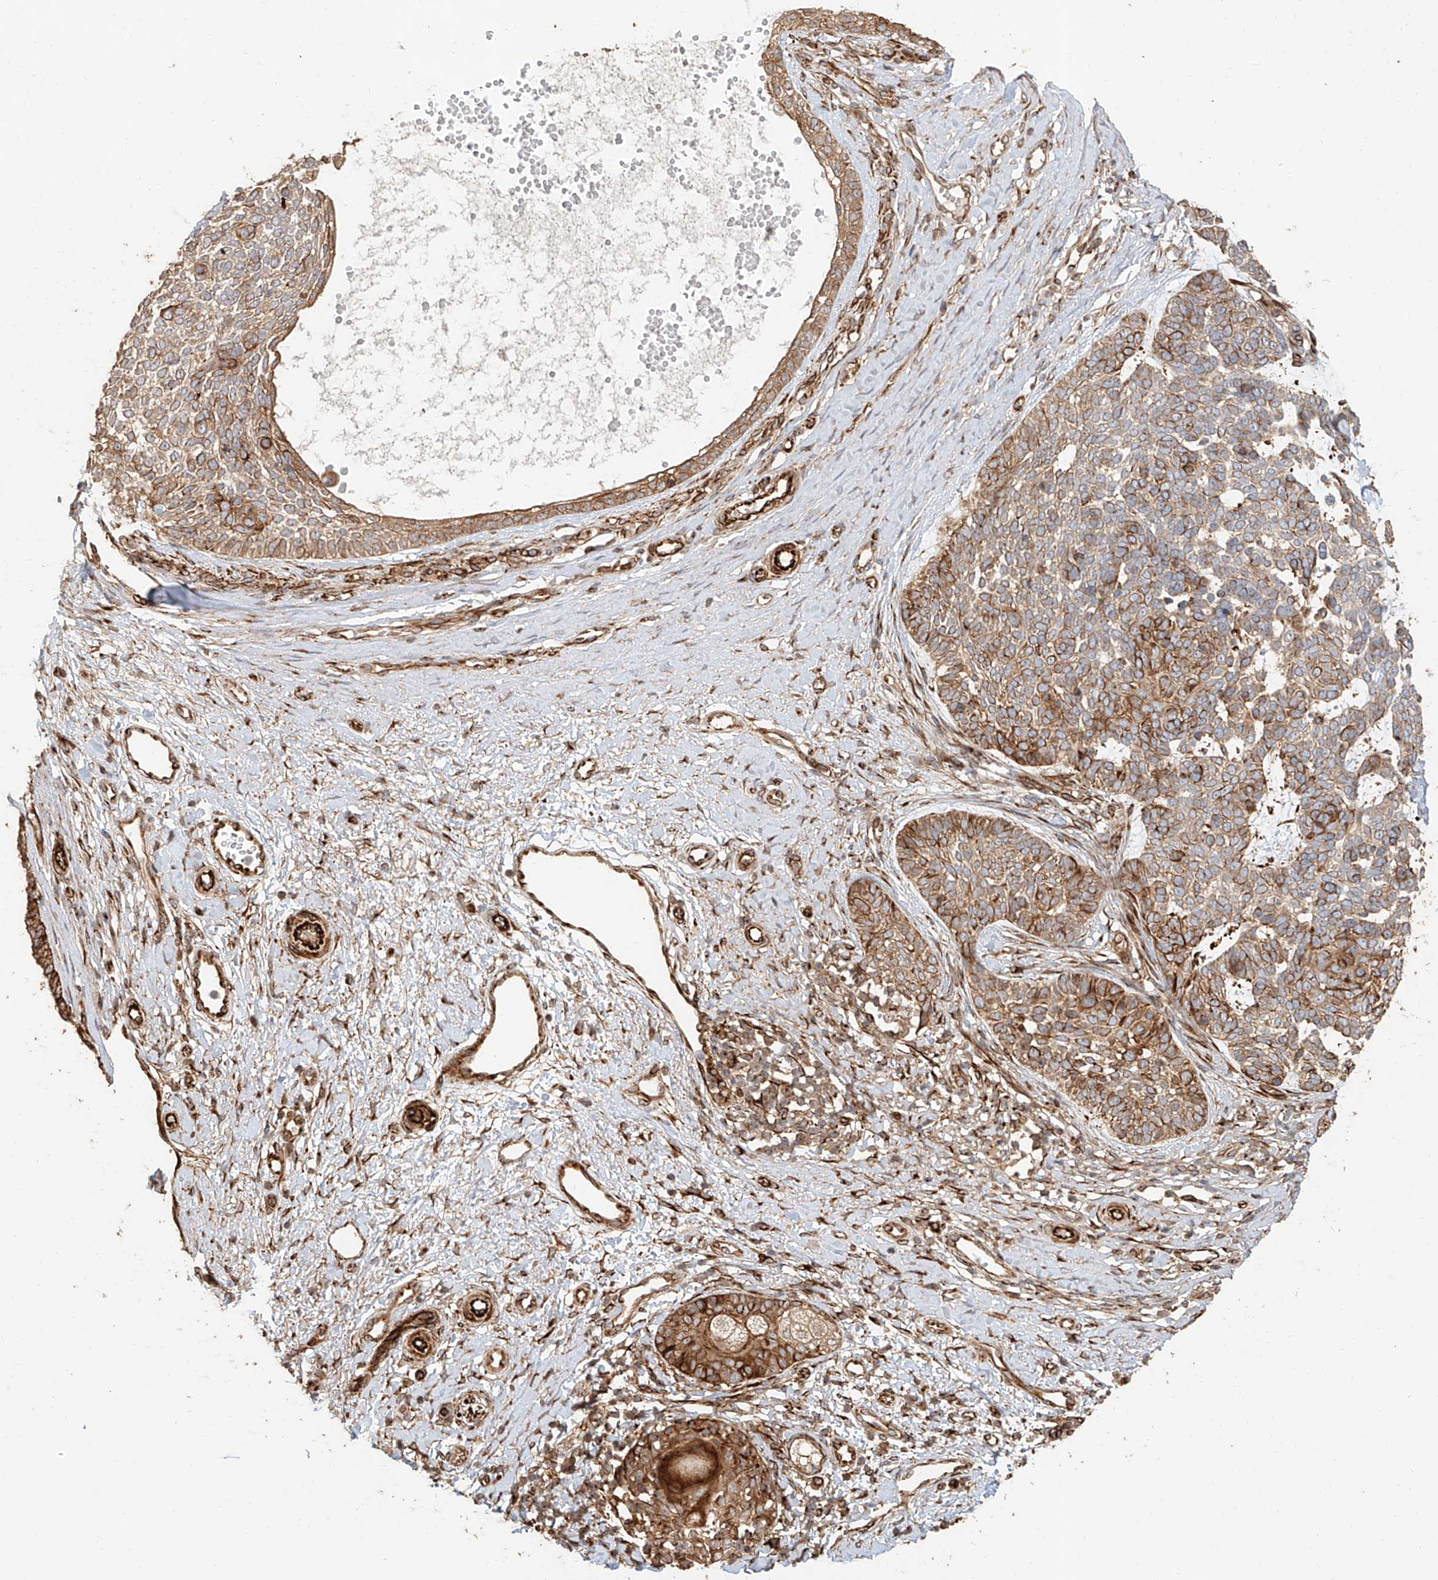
{"staining": {"intensity": "moderate", "quantity": ">75%", "location": "cytoplasmic/membranous"}, "tissue": "skin cancer", "cell_type": "Tumor cells", "image_type": "cancer", "snomed": [{"axis": "morphology", "description": "Basal cell carcinoma"}, {"axis": "topography", "description": "Skin"}], "caption": "Moderate cytoplasmic/membranous protein expression is identified in approximately >75% of tumor cells in skin cancer (basal cell carcinoma).", "gene": "NAP1L1", "patient": {"sex": "female", "age": 81}}